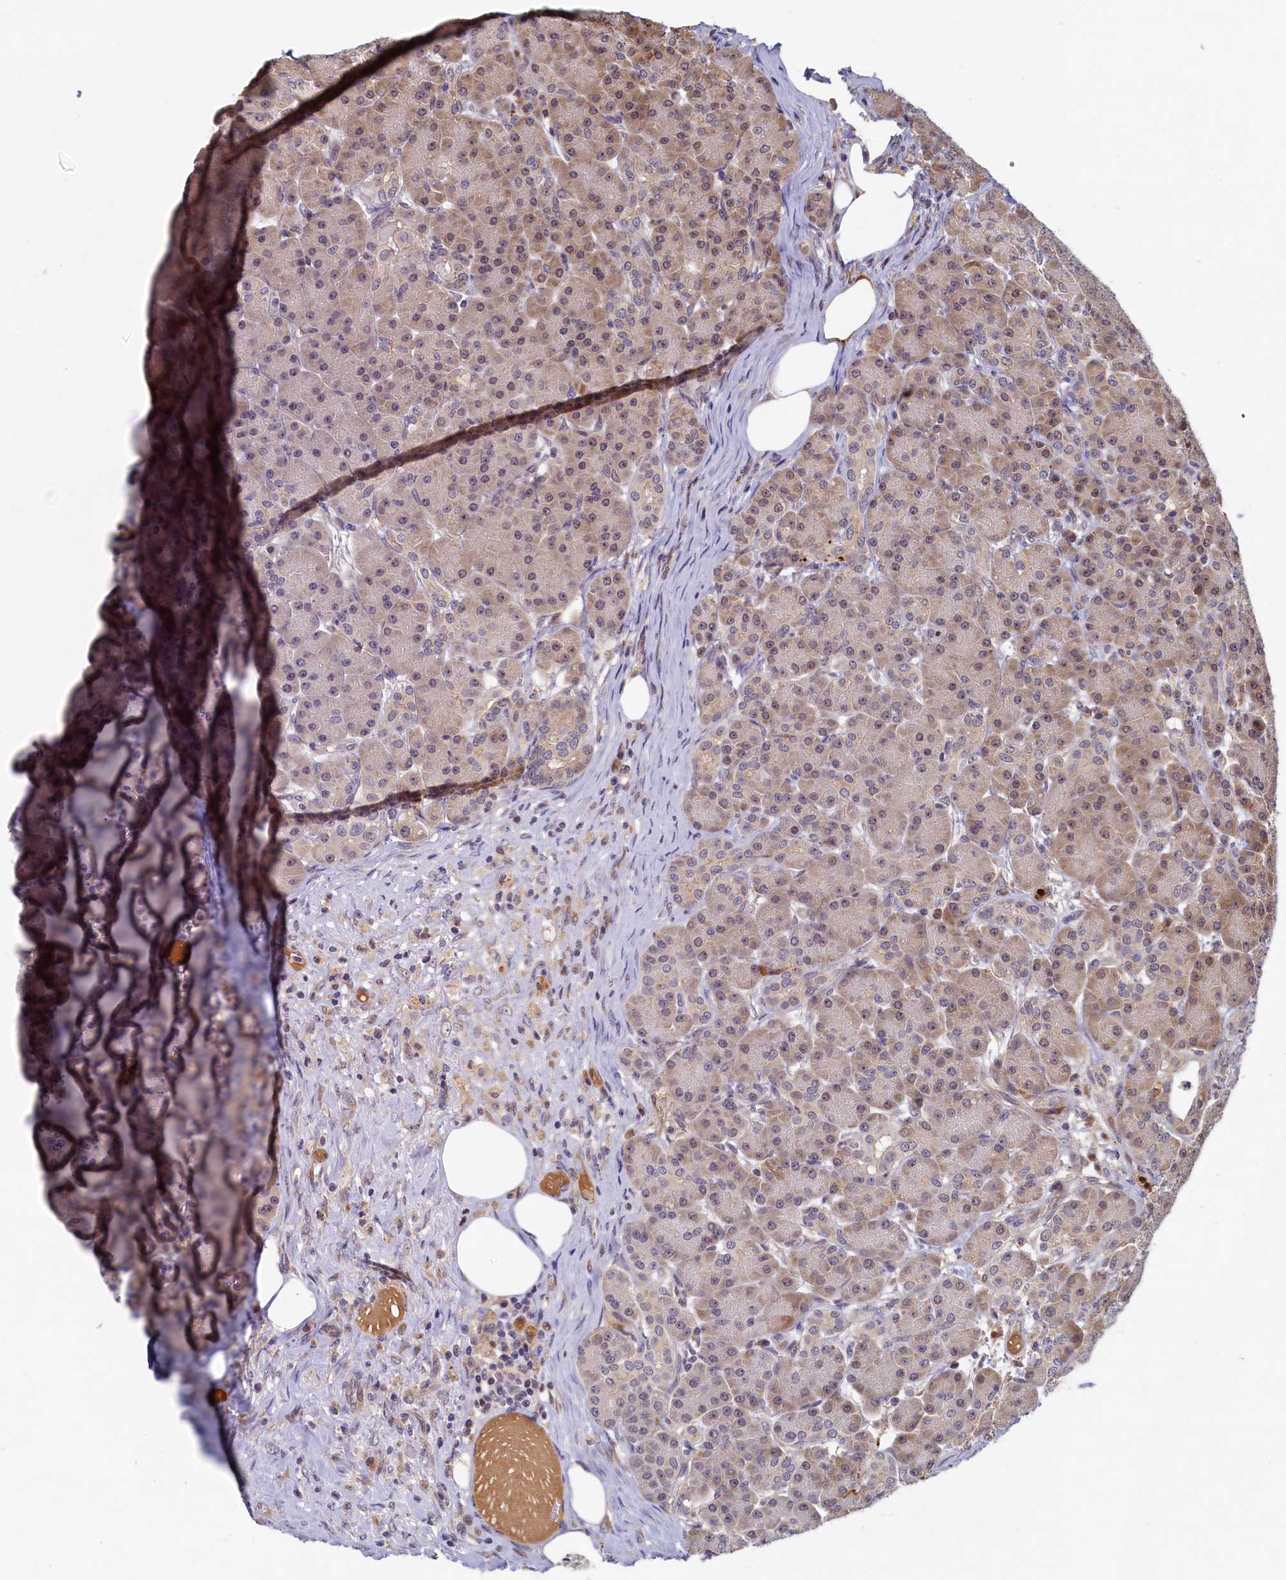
{"staining": {"intensity": "moderate", "quantity": "<25%", "location": "cytoplasmic/membranous"}, "tissue": "pancreas", "cell_type": "Exocrine glandular cells", "image_type": "normal", "snomed": [{"axis": "morphology", "description": "Normal tissue, NOS"}, {"axis": "topography", "description": "Pancreas"}], "caption": "This image shows immunohistochemistry staining of unremarkable human pancreas, with low moderate cytoplasmic/membranous positivity in approximately <25% of exocrine glandular cells.", "gene": "LCMT2", "patient": {"sex": "male", "age": 63}}